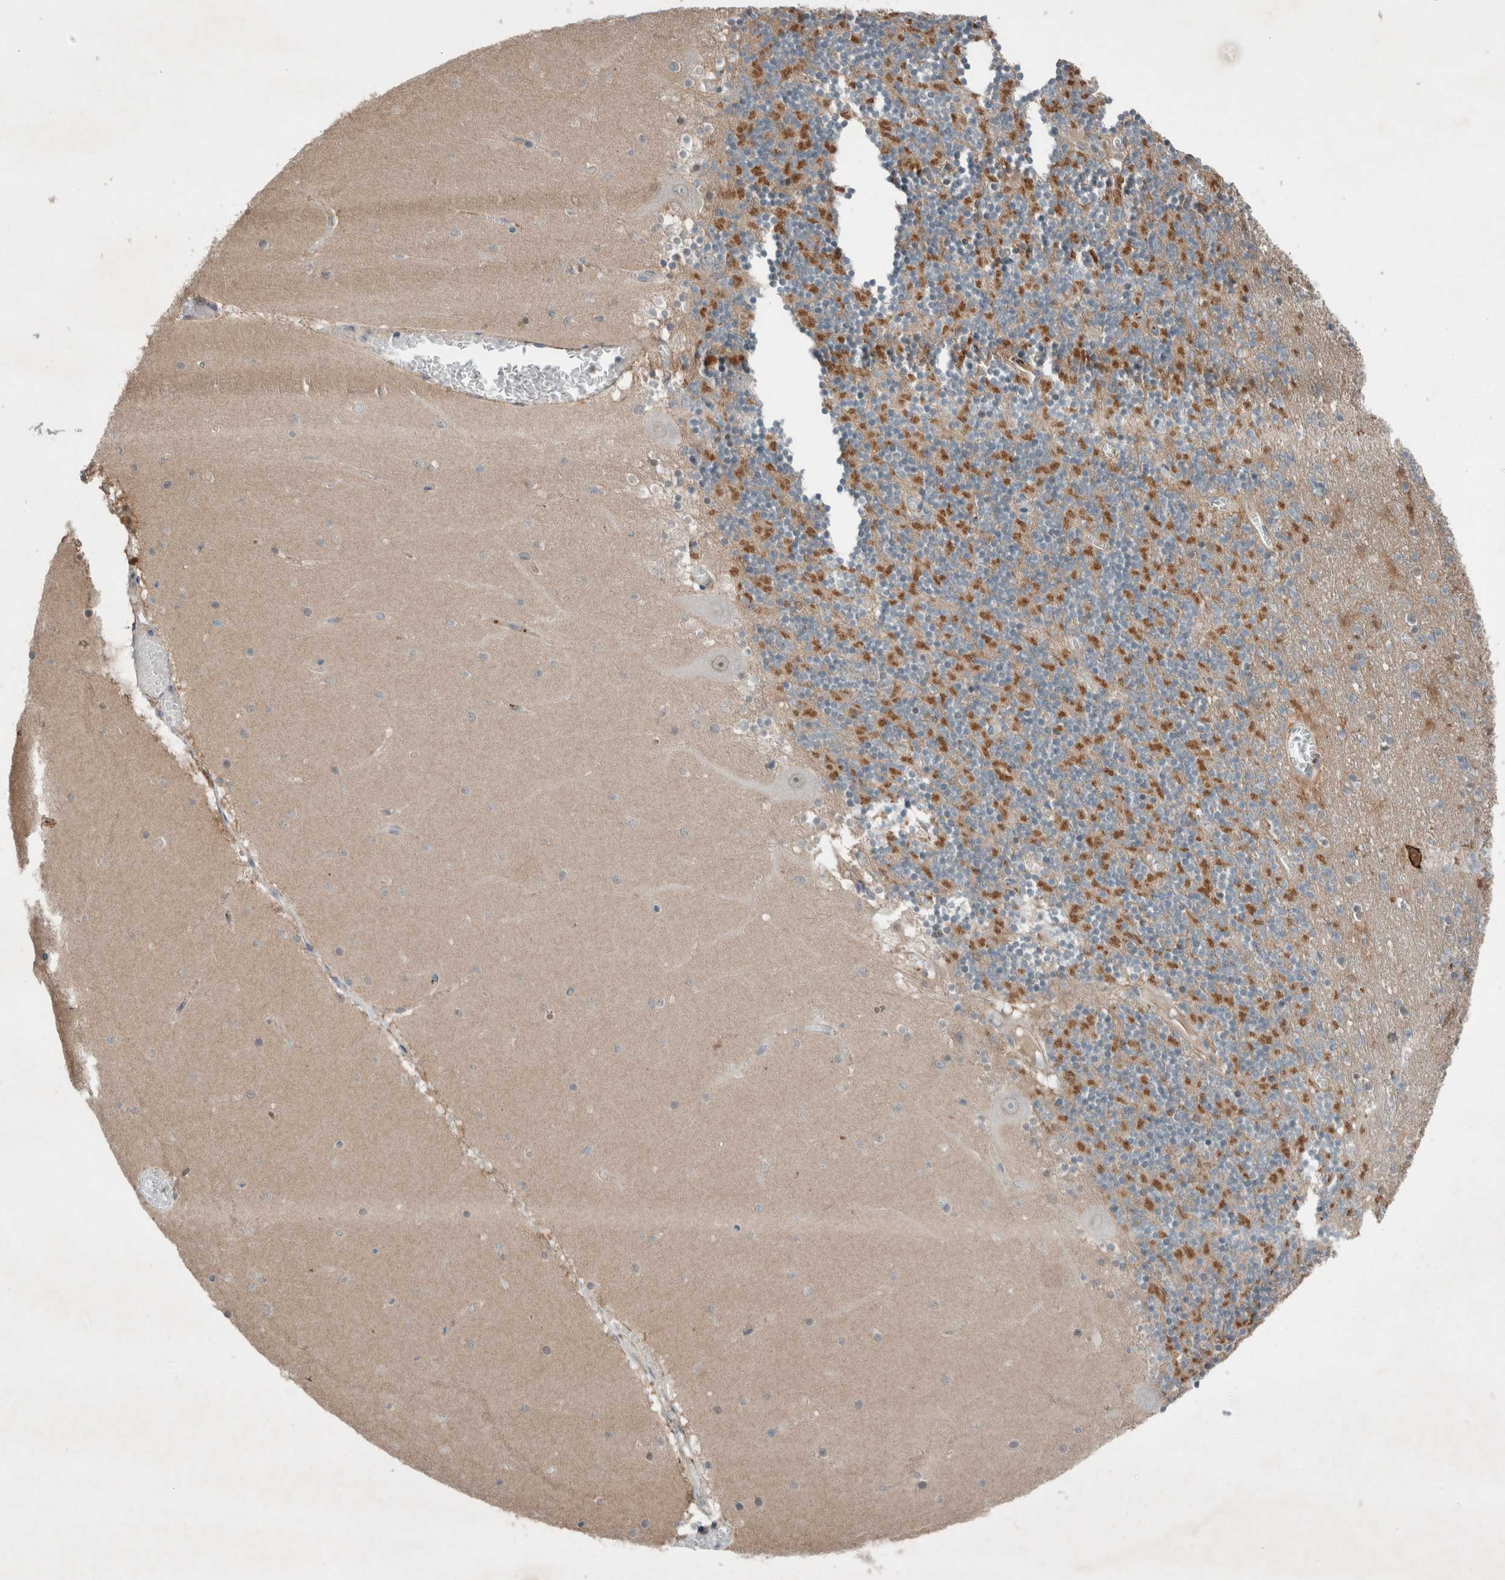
{"staining": {"intensity": "moderate", "quantity": "25%-75%", "location": "cytoplasmic/membranous"}, "tissue": "cerebellum", "cell_type": "Cells in granular layer", "image_type": "normal", "snomed": [{"axis": "morphology", "description": "Normal tissue, NOS"}, {"axis": "topography", "description": "Cerebellum"}], "caption": "Brown immunohistochemical staining in unremarkable human cerebellum shows moderate cytoplasmic/membranous staining in about 25%-75% of cells in granular layer.", "gene": "ENSG00000285245", "patient": {"sex": "female", "age": 28}}